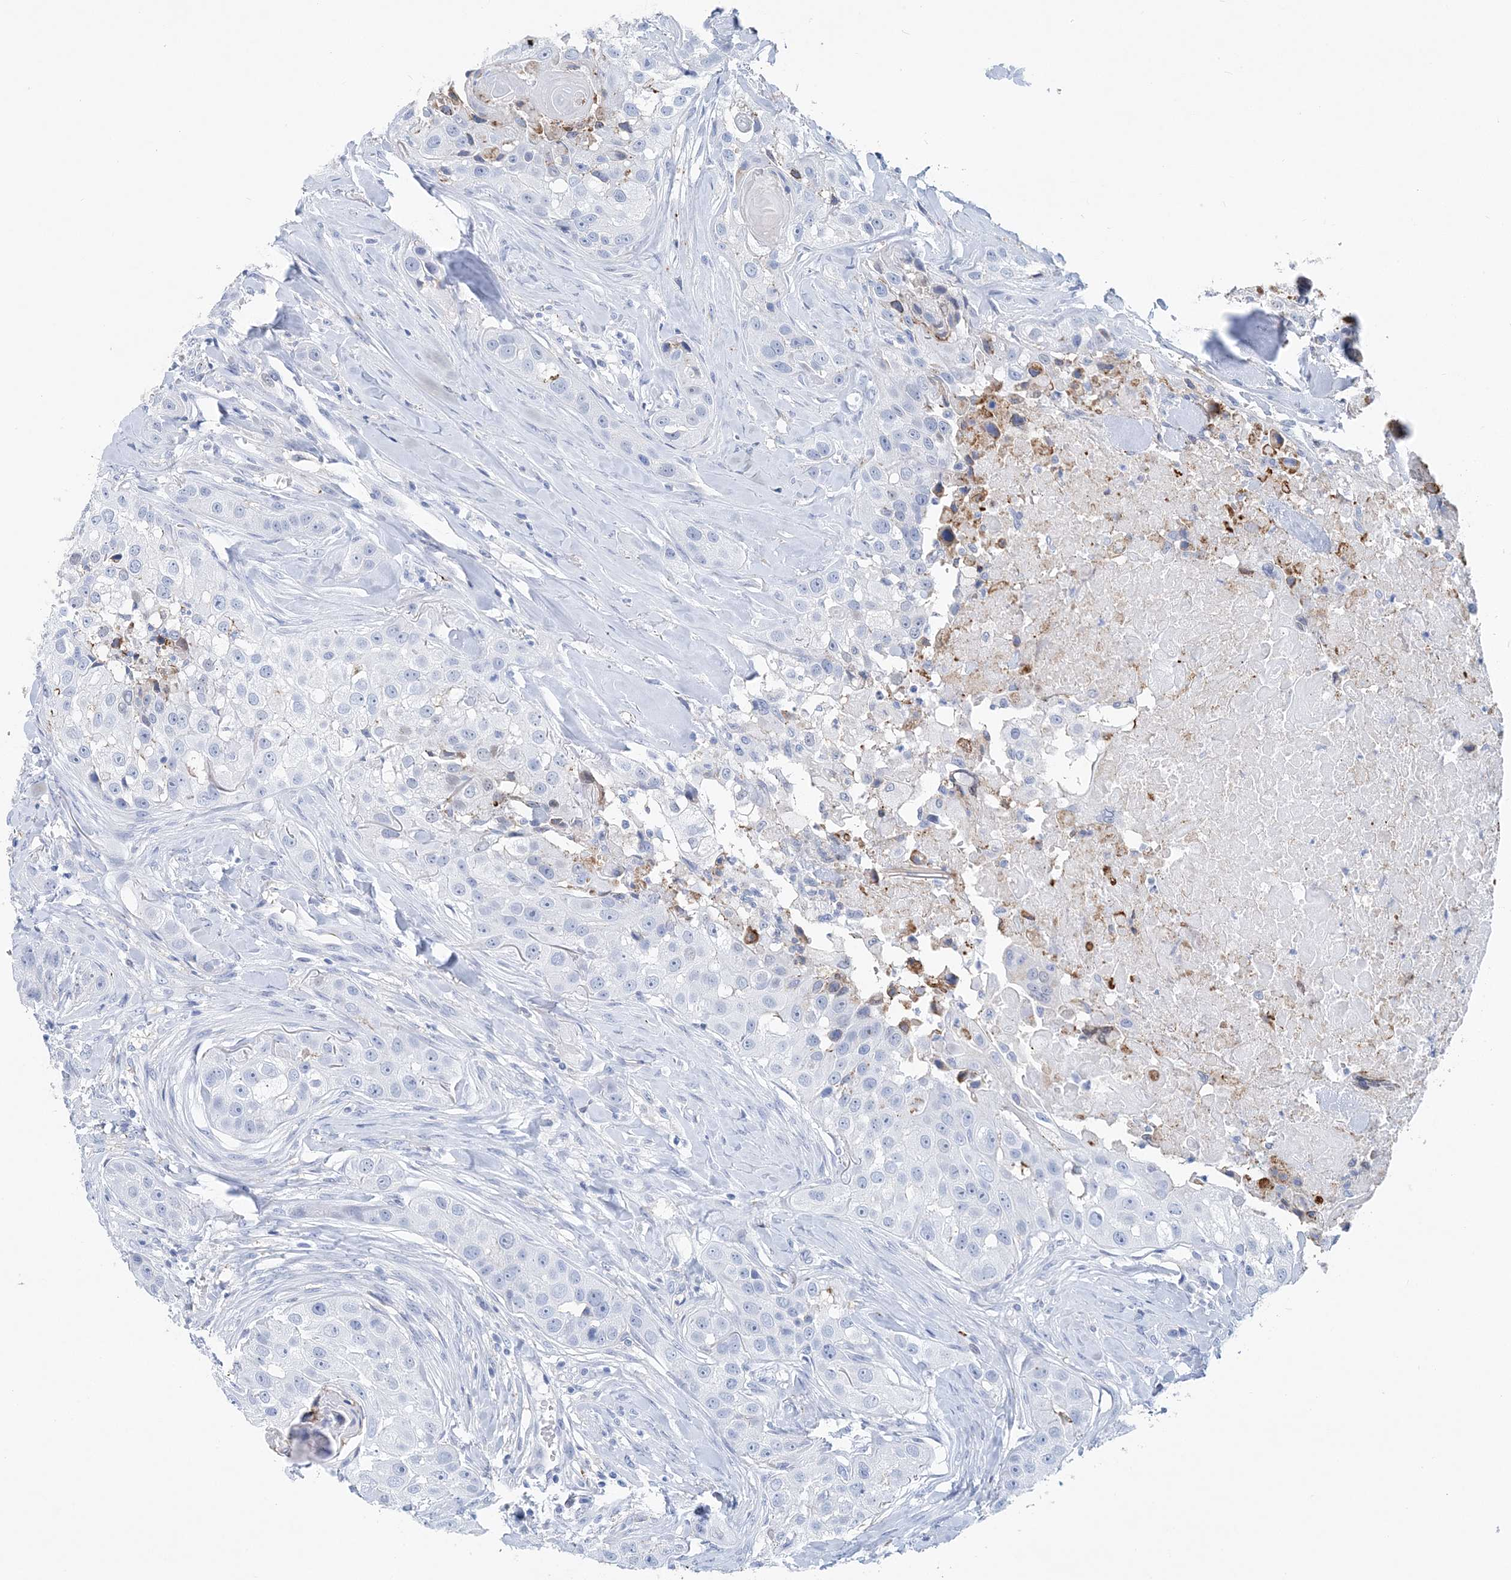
{"staining": {"intensity": "negative", "quantity": "none", "location": "none"}, "tissue": "head and neck cancer", "cell_type": "Tumor cells", "image_type": "cancer", "snomed": [{"axis": "morphology", "description": "Normal tissue, NOS"}, {"axis": "morphology", "description": "Squamous cell carcinoma, NOS"}, {"axis": "topography", "description": "Skeletal muscle"}, {"axis": "topography", "description": "Head-Neck"}], "caption": "Head and neck cancer was stained to show a protein in brown. There is no significant positivity in tumor cells.", "gene": "NKX6-1", "patient": {"sex": "male", "age": 51}}